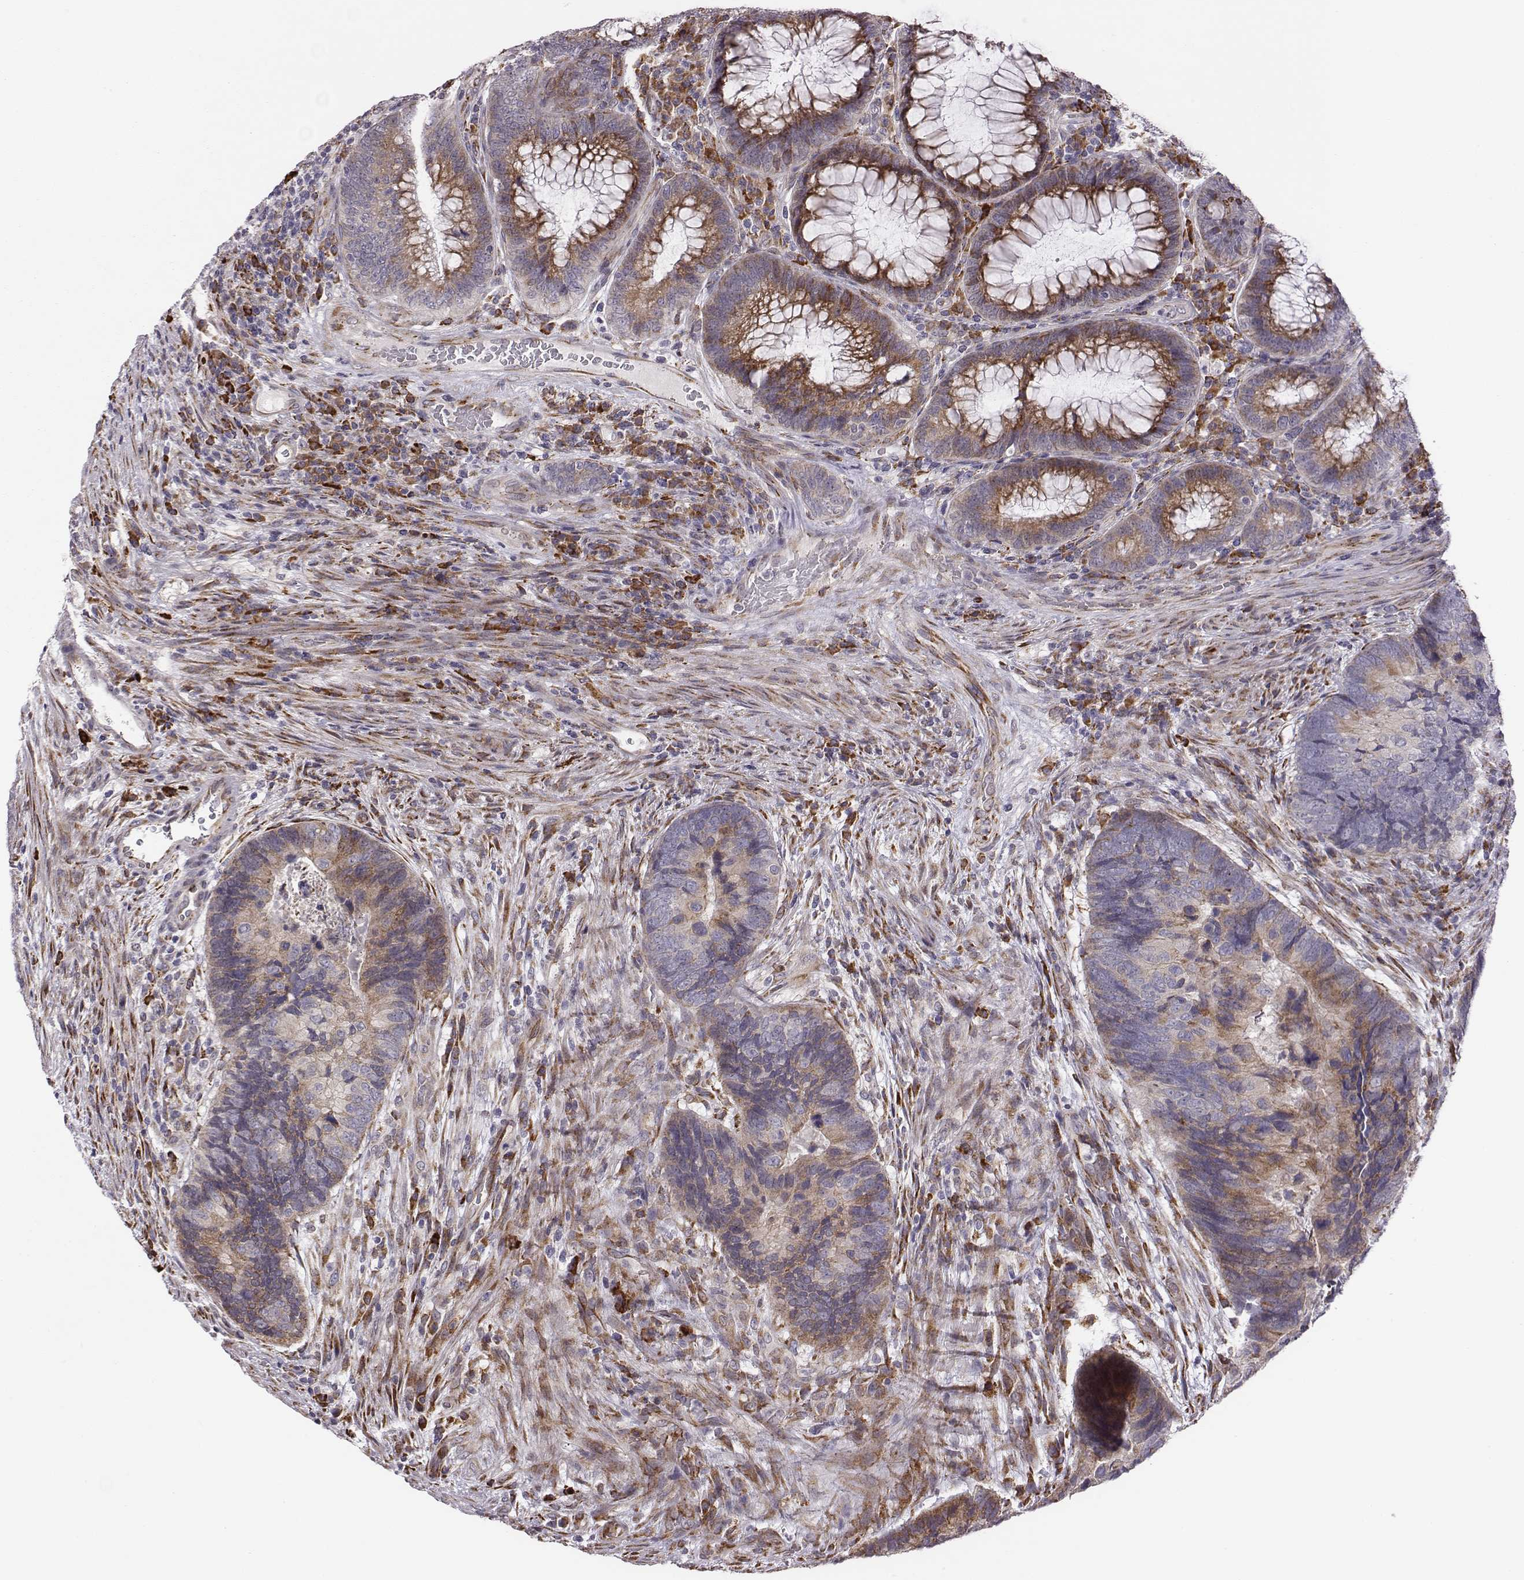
{"staining": {"intensity": "moderate", "quantity": "<25%", "location": "cytoplasmic/membranous"}, "tissue": "colorectal cancer", "cell_type": "Tumor cells", "image_type": "cancer", "snomed": [{"axis": "morphology", "description": "Adenocarcinoma, NOS"}, {"axis": "topography", "description": "Colon"}], "caption": "Colorectal adenocarcinoma stained for a protein reveals moderate cytoplasmic/membranous positivity in tumor cells.", "gene": "SELENOI", "patient": {"sex": "female", "age": 67}}